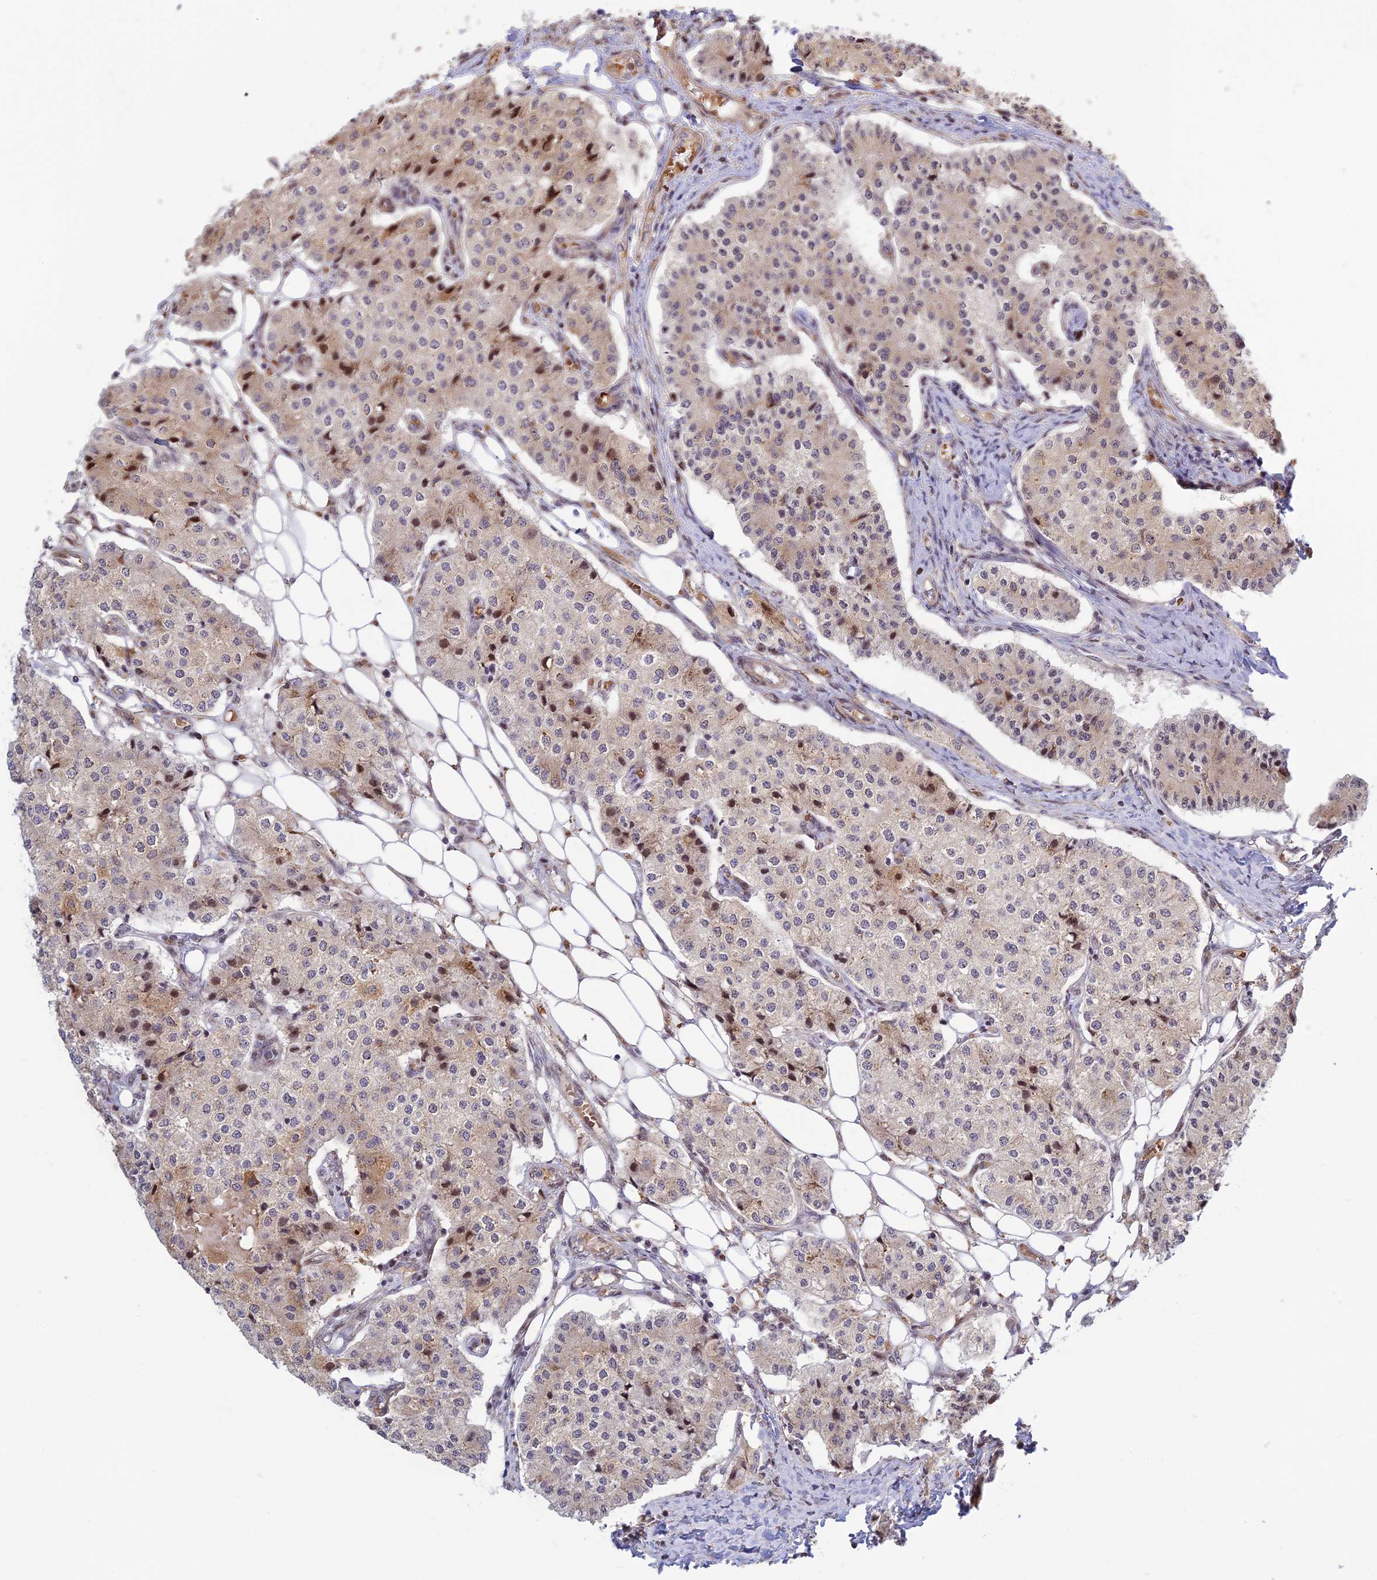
{"staining": {"intensity": "moderate", "quantity": "<25%", "location": "nuclear"}, "tissue": "carcinoid", "cell_type": "Tumor cells", "image_type": "cancer", "snomed": [{"axis": "morphology", "description": "Carcinoid, malignant, NOS"}, {"axis": "topography", "description": "Colon"}], "caption": "This is an image of immunohistochemistry (IHC) staining of carcinoid (malignant), which shows moderate positivity in the nuclear of tumor cells.", "gene": "UFSP2", "patient": {"sex": "female", "age": 52}}